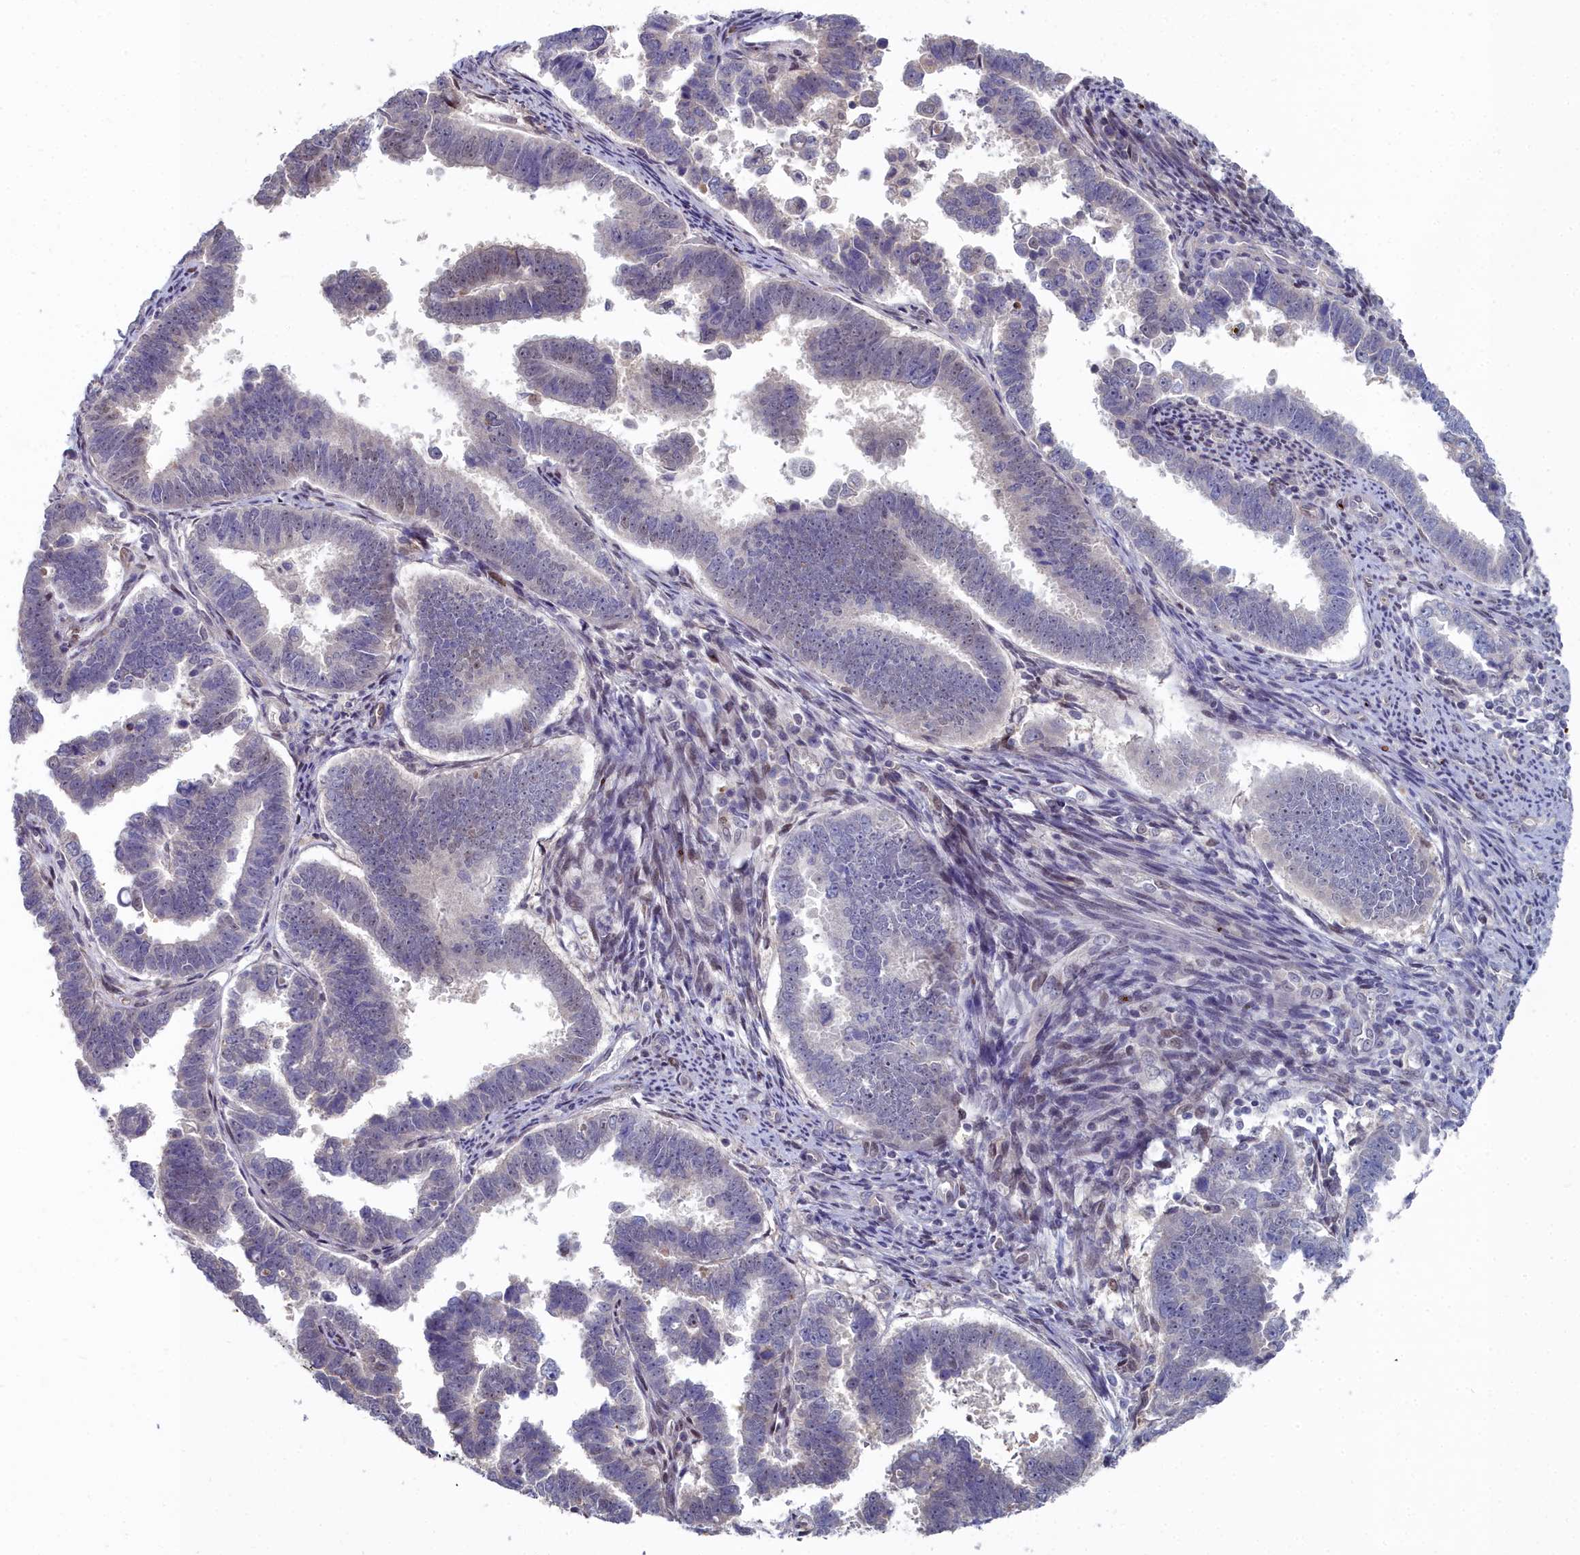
{"staining": {"intensity": "negative", "quantity": "none", "location": "none"}, "tissue": "endometrial cancer", "cell_type": "Tumor cells", "image_type": "cancer", "snomed": [{"axis": "morphology", "description": "Adenocarcinoma, NOS"}, {"axis": "topography", "description": "Endometrium"}], "caption": "Immunohistochemistry micrograph of human endometrial adenocarcinoma stained for a protein (brown), which displays no positivity in tumor cells.", "gene": "RPS27A", "patient": {"sex": "female", "age": 75}}